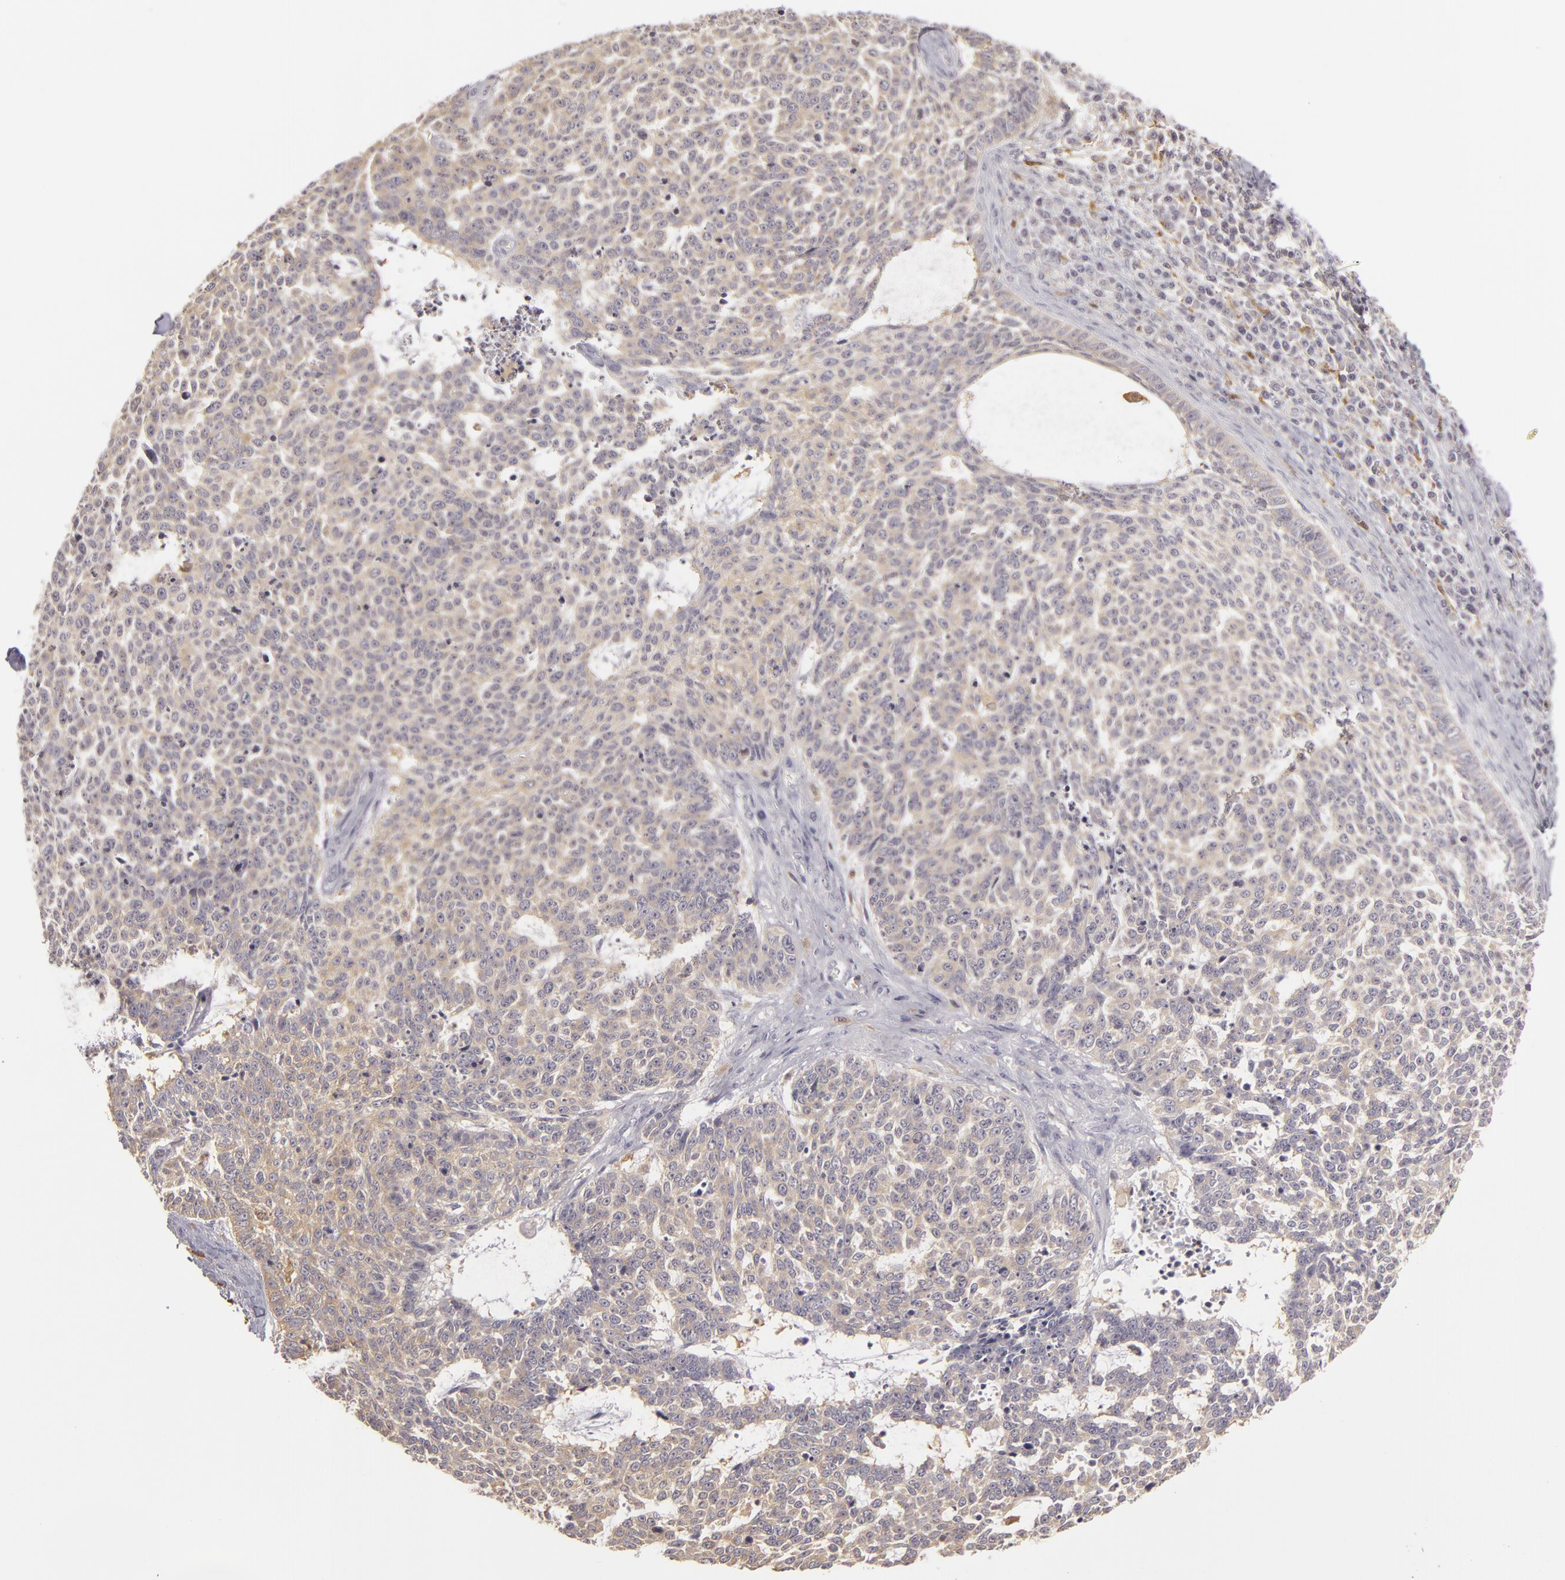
{"staining": {"intensity": "negative", "quantity": "none", "location": "none"}, "tissue": "skin cancer", "cell_type": "Tumor cells", "image_type": "cancer", "snomed": [{"axis": "morphology", "description": "Basal cell carcinoma"}, {"axis": "topography", "description": "Skin"}], "caption": "This is a histopathology image of immunohistochemistry (IHC) staining of skin cancer (basal cell carcinoma), which shows no staining in tumor cells.", "gene": "GNPDA1", "patient": {"sex": "female", "age": 89}}